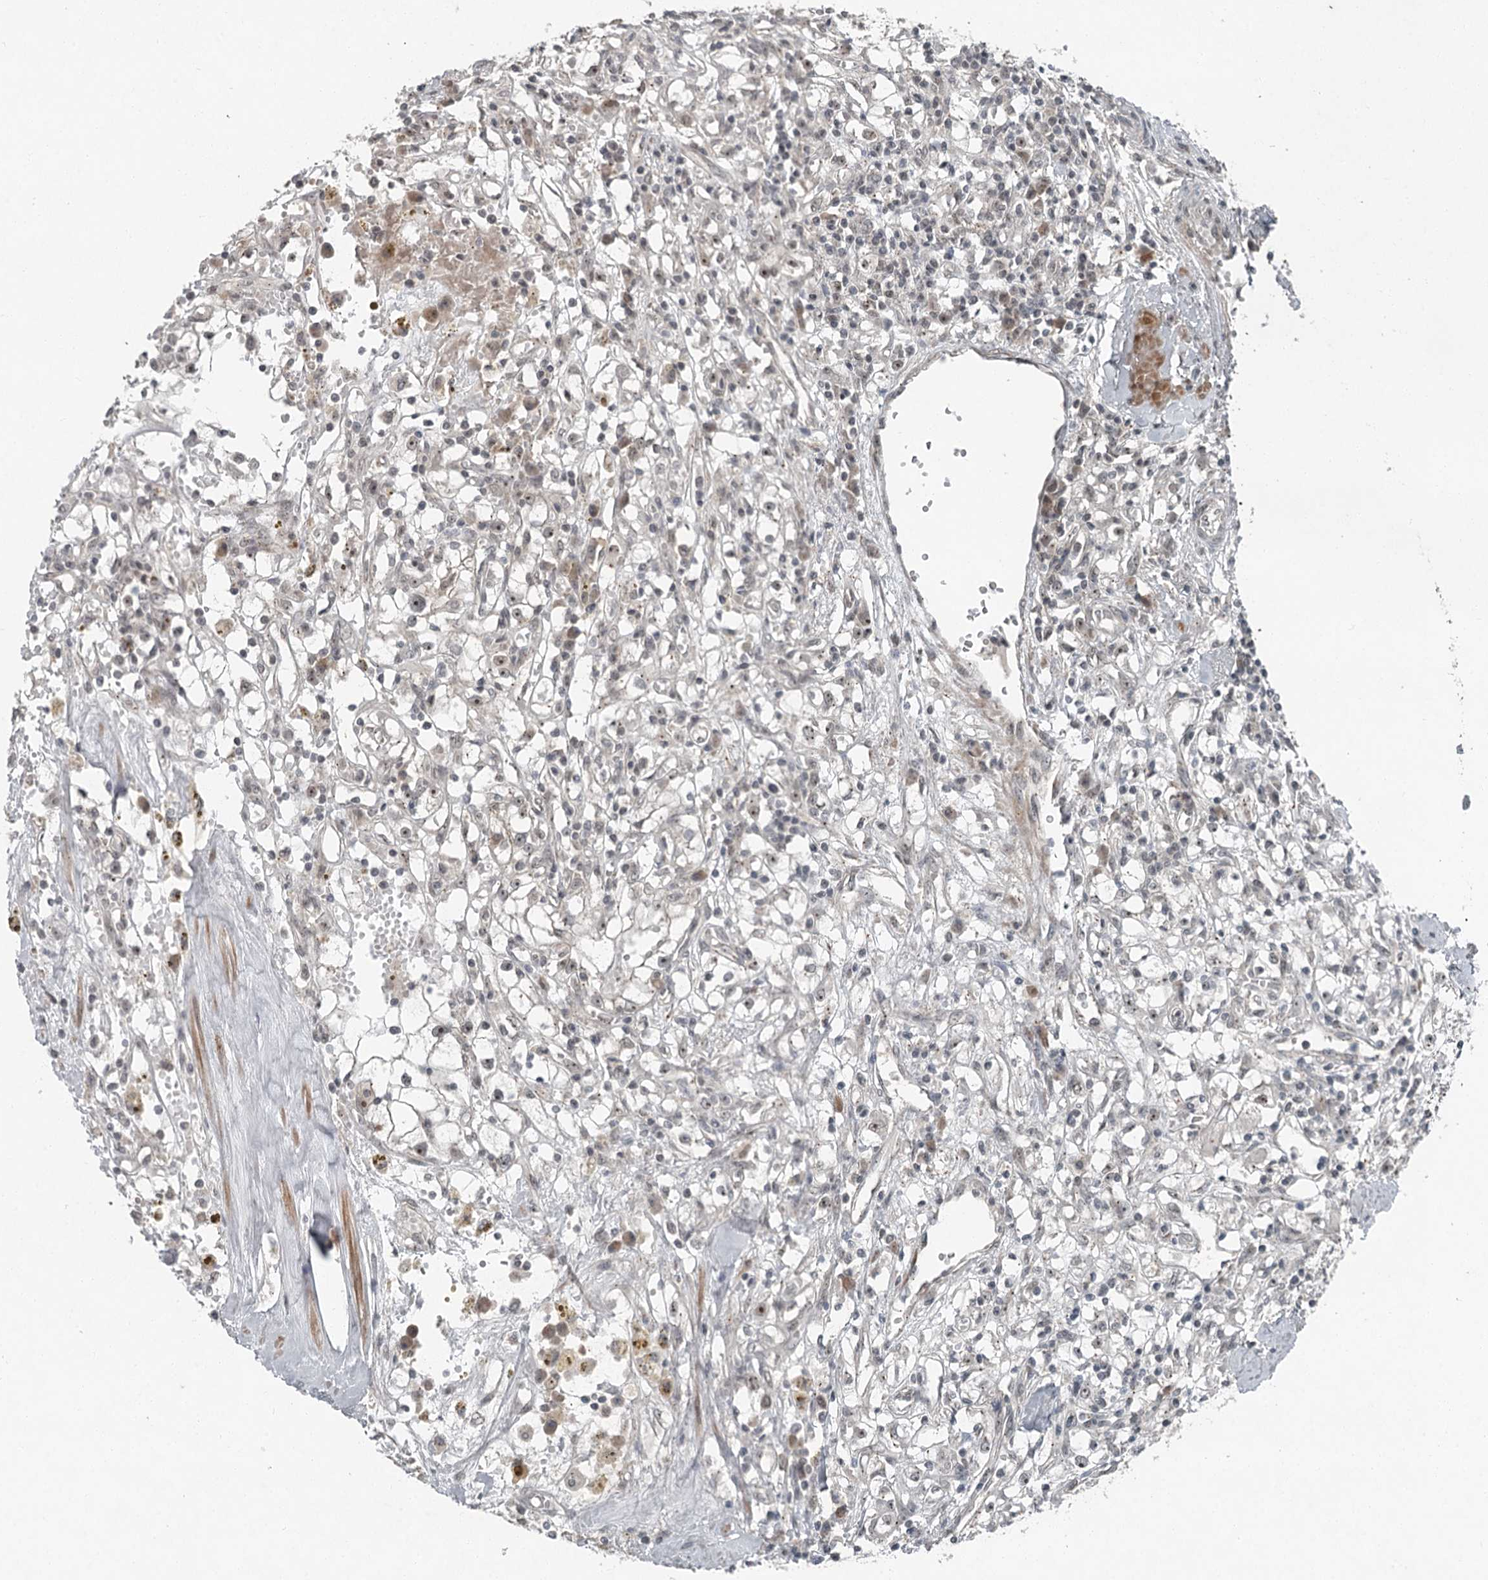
{"staining": {"intensity": "negative", "quantity": "none", "location": "none"}, "tissue": "renal cancer", "cell_type": "Tumor cells", "image_type": "cancer", "snomed": [{"axis": "morphology", "description": "Adenocarcinoma, NOS"}, {"axis": "topography", "description": "Kidney"}], "caption": "Immunohistochemistry (IHC) of renal cancer (adenocarcinoma) demonstrates no expression in tumor cells.", "gene": "EXOSC1", "patient": {"sex": "male", "age": 56}}